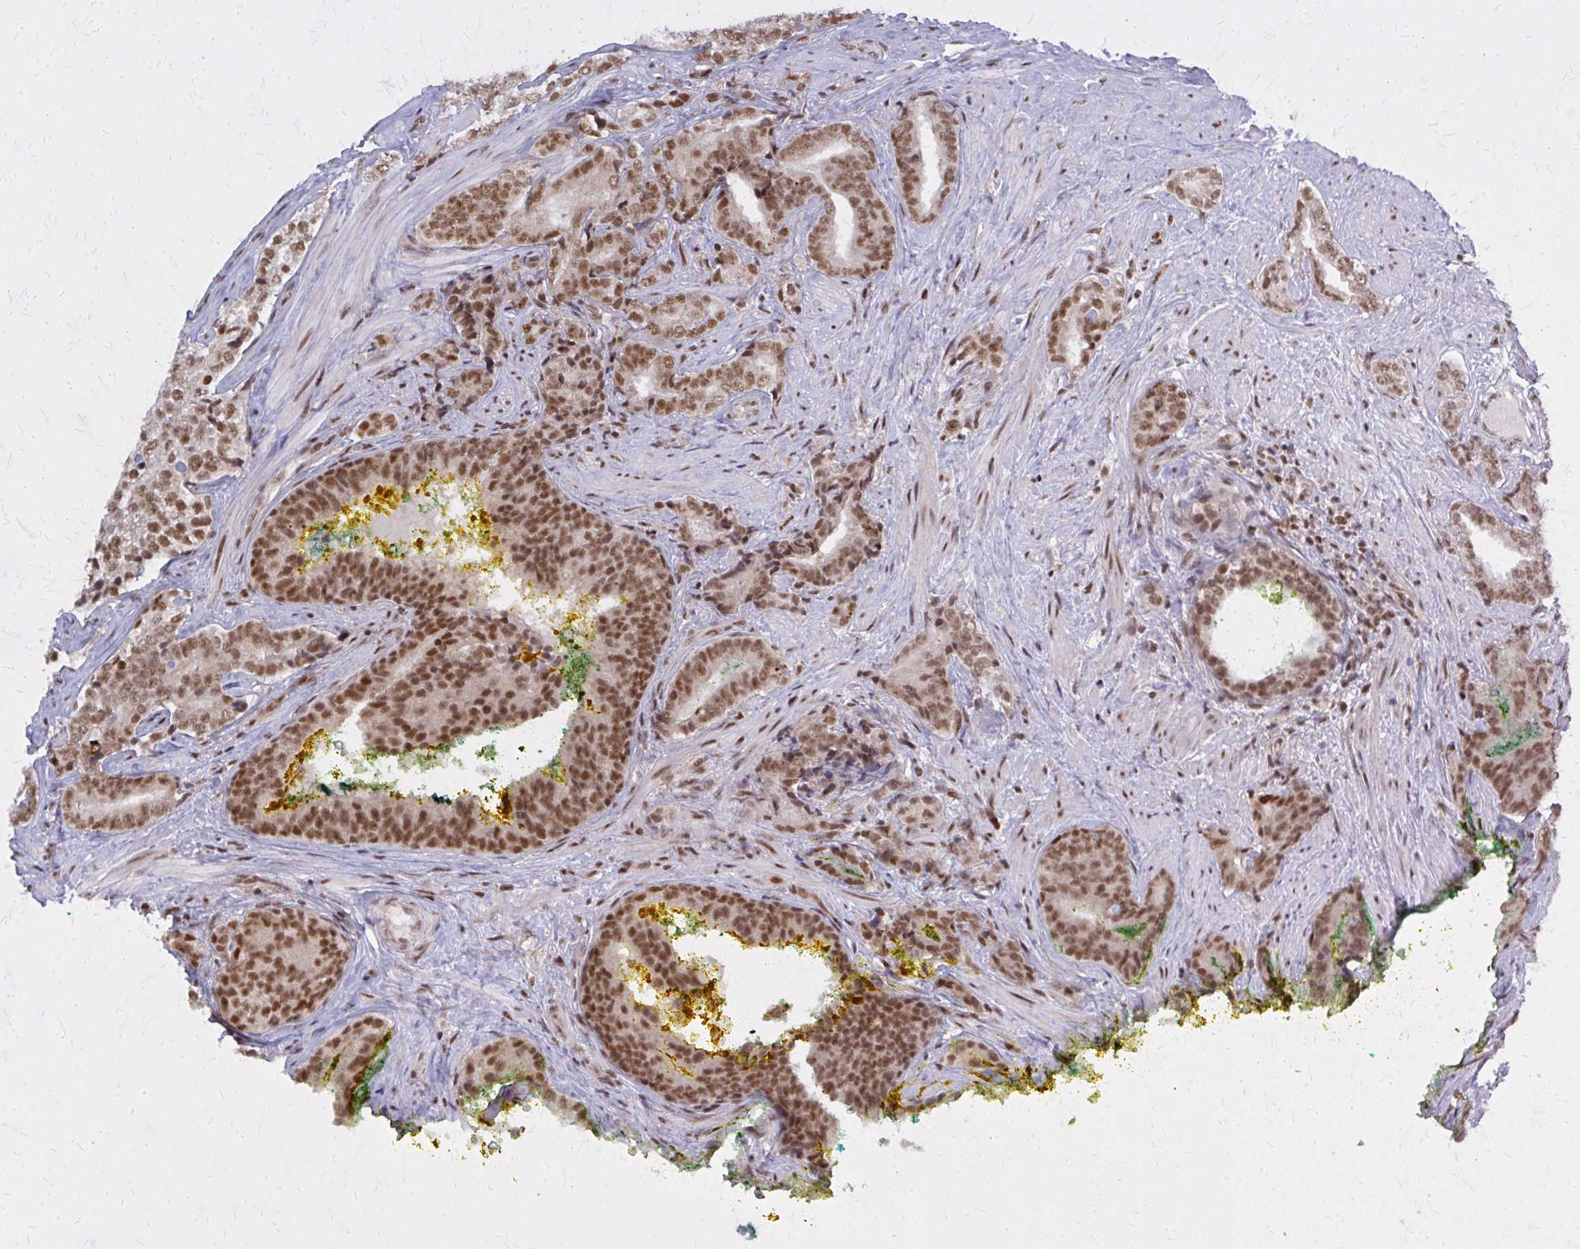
{"staining": {"intensity": "moderate", "quantity": ">75%", "location": "nuclear"}, "tissue": "prostate cancer", "cell_type": "Tumor cells", "image_type": "cancer", "snomed": [{"axis": "morphology", "description": "Adenocarcinoma, High grade"}, {"axis": "topography", "description": "Prostate"}], "caption": "Brown immunohistochemical staining in human adenocarcinoma (high-grade) (prostate) shows moderate nuclear positivity in approximately >75% of tumor cells. Immunohistochemistry (ihc) stains the protein of interest in brown and the nuclei are stained blue.", "gene": "HDAC3", "patient": {"sex": "male", "age": 72}}